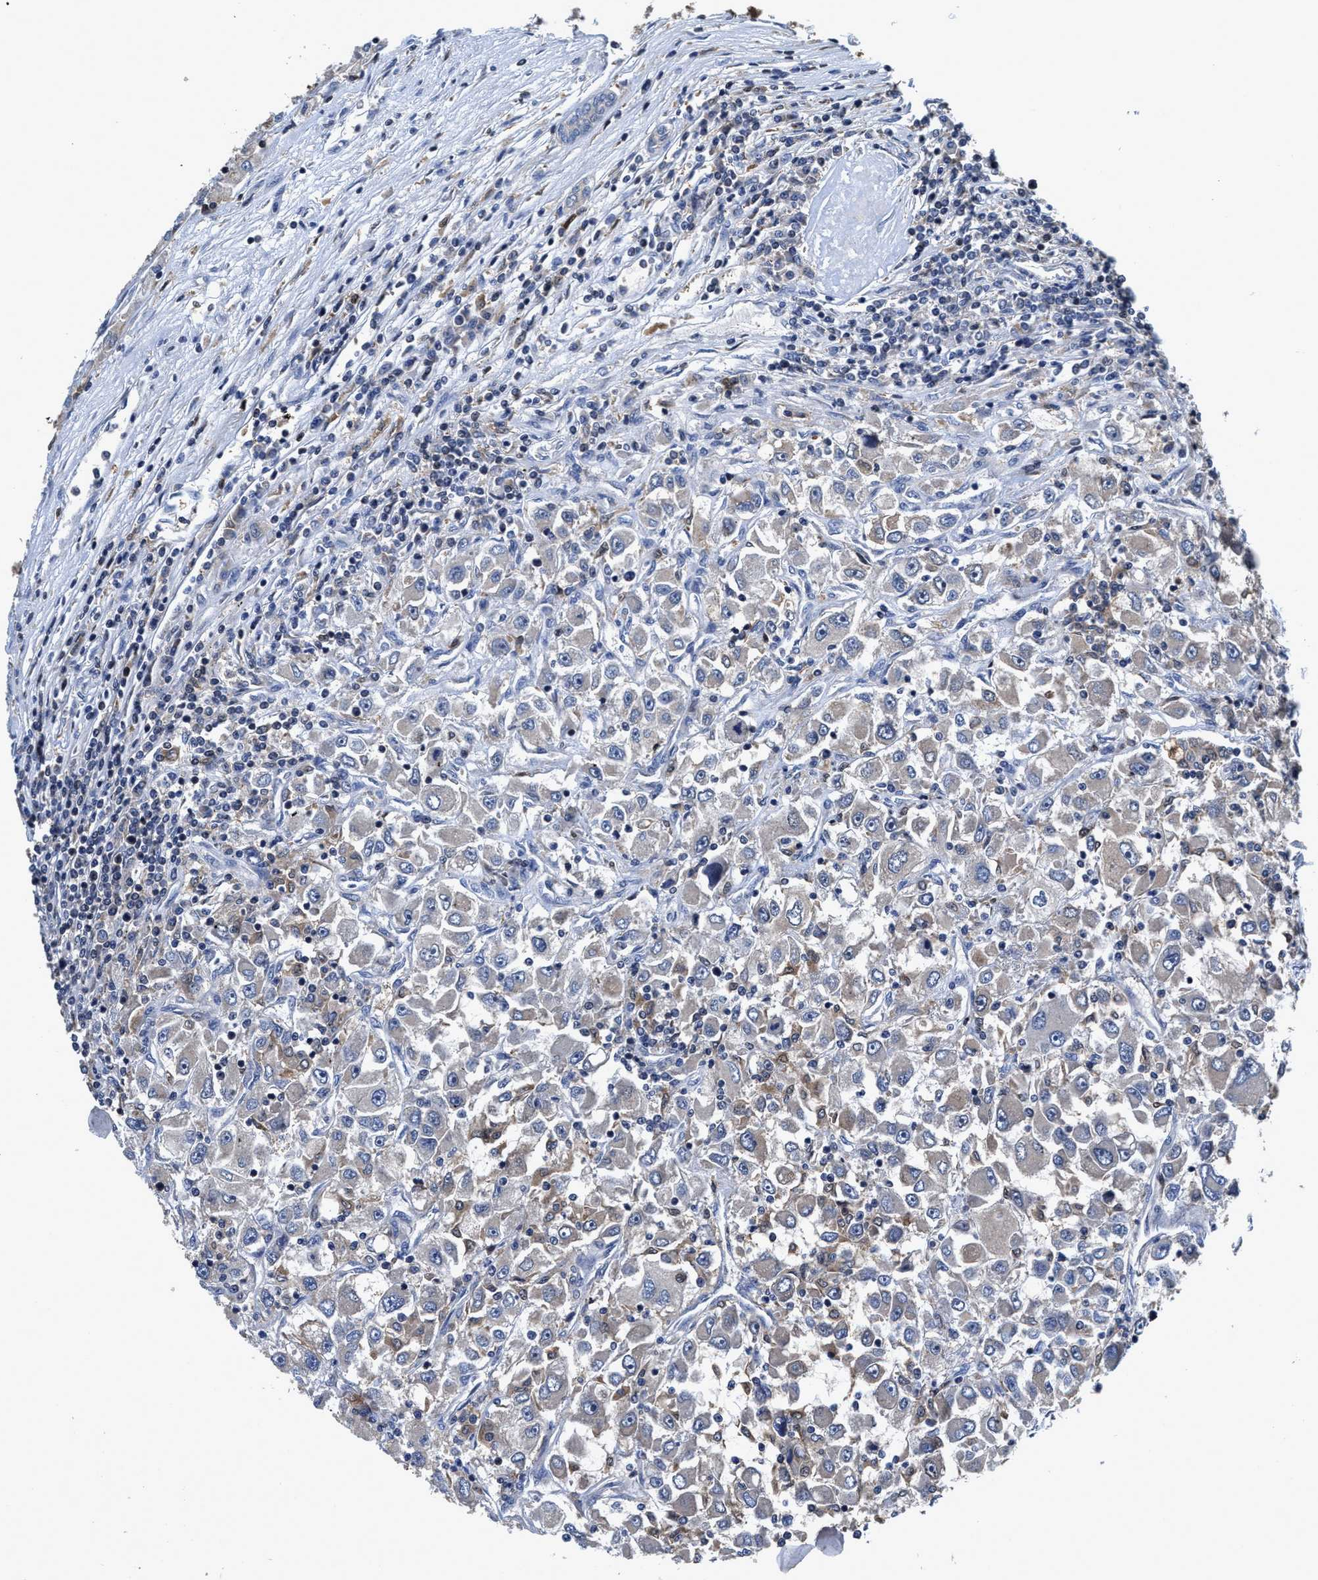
{"staining": {"intensity": "negative", "quantity": "none", "location": "none"}, "tissue": "renal cancer", "cell_type": "Tumor cells", "image_type": "cancer", "snomed": [{"axis": "morphology", "description": "Adenocarcinoma, NOS"}, {"axis": "topography", "description": "Kidney"}], "caption": "IHC photomicrograph of neoplastic tissue: adenocarcinoma (renal) stained with DAB exhibits no significant protein staining in tumor cells.", "gene": "RGS10", "patient": {"sex": "female", "age": 52}}